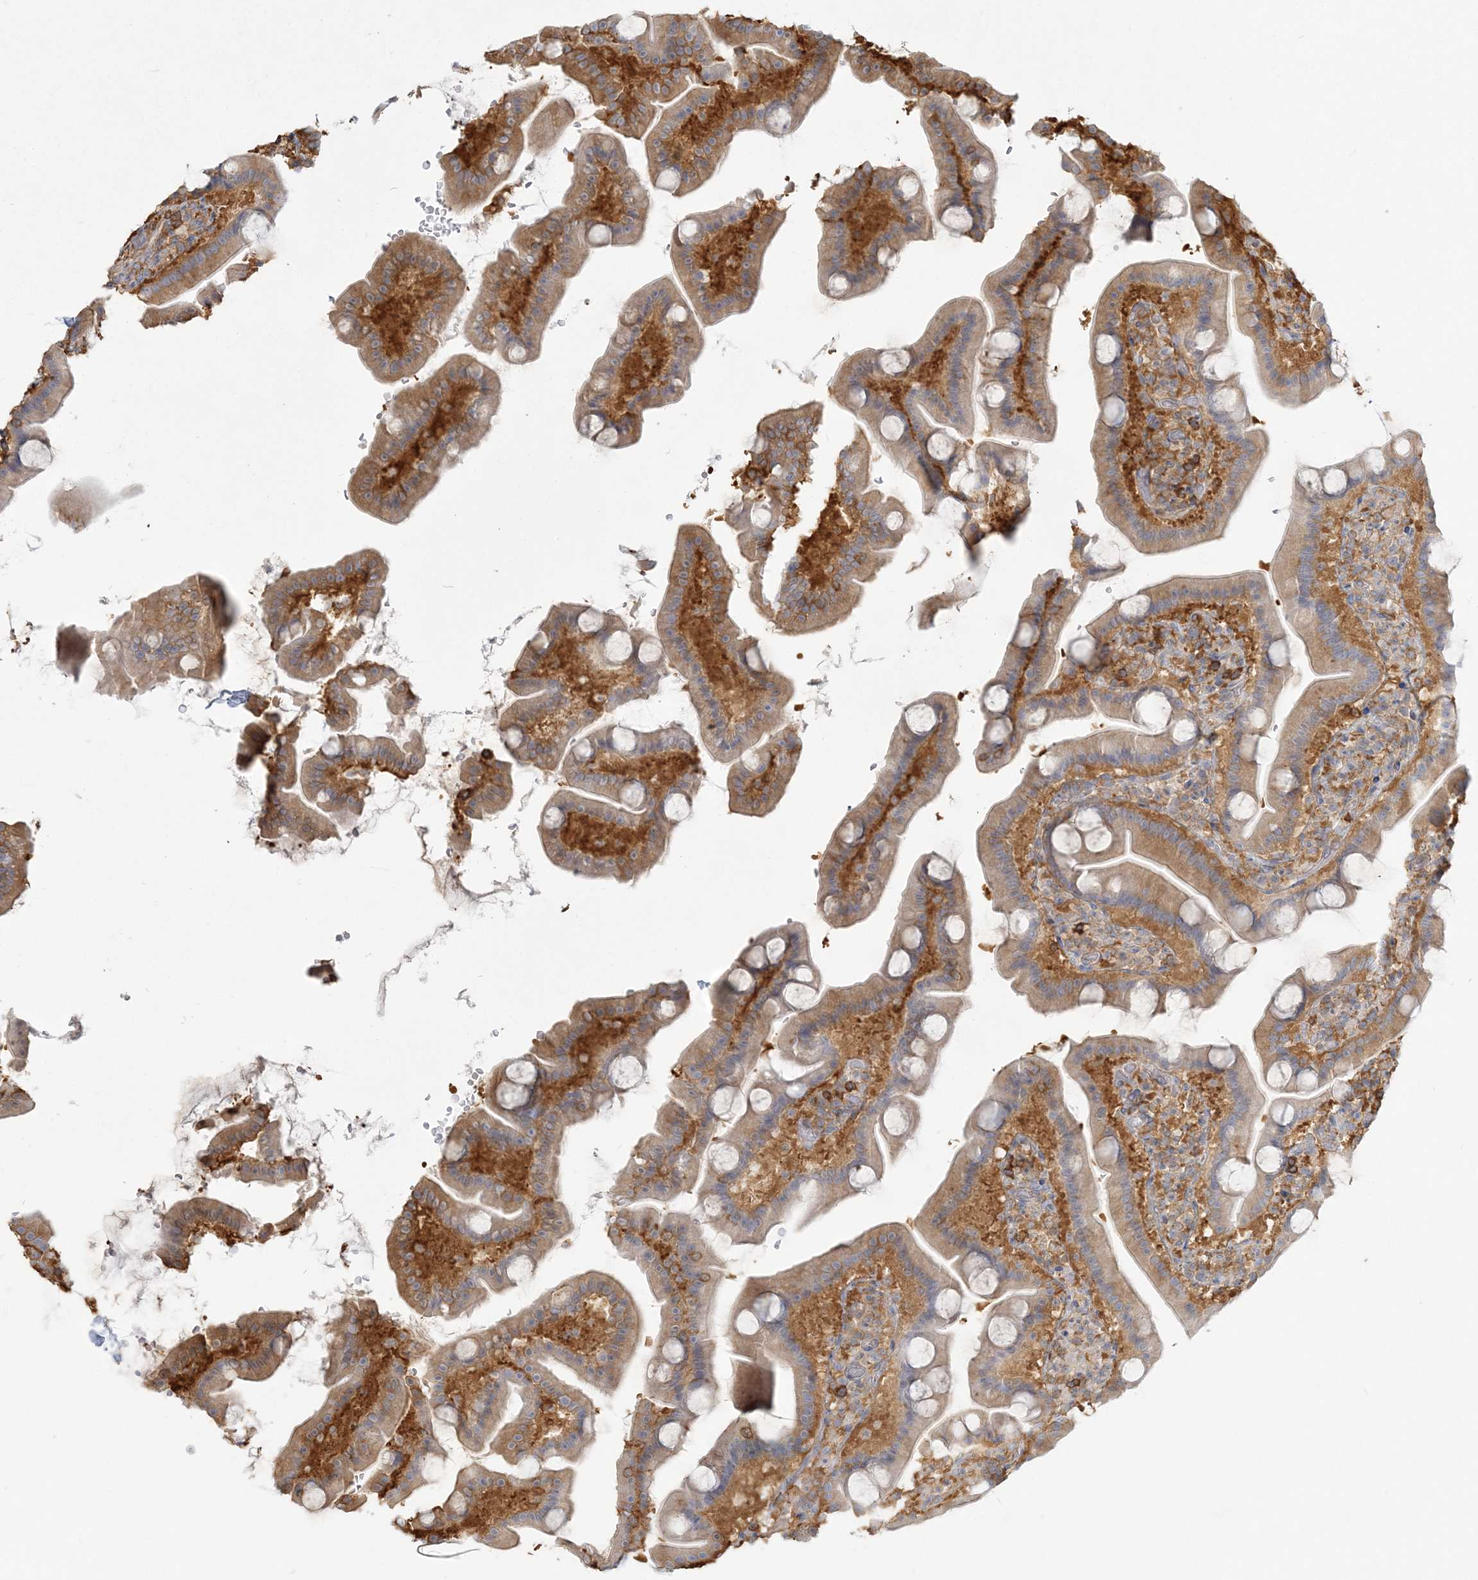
{"staining": {"intensity": "moderate", "quantity": ">75%", "location": "cytoplasmic/membranous"}, "tissue": "duodenum", "cell_type": "Glandular cells", "image_type": "normal", "snomed": [{"axis": "morphology", "description": "Normal tissue, NOS"}, {"axis": "topography", "description": "Duodenum"}], "caption": "Glandular cells demonstrate medium levels of moderate cytoplasmic/membranous staining in about >75% of cells in unremarkable duodenum. Immunohistochemistry (ihc) stains the protein in brown and the nuclei are stained blue.", "gene": "ANKS1A", "patient": {"sex": "male", "age": 55}}